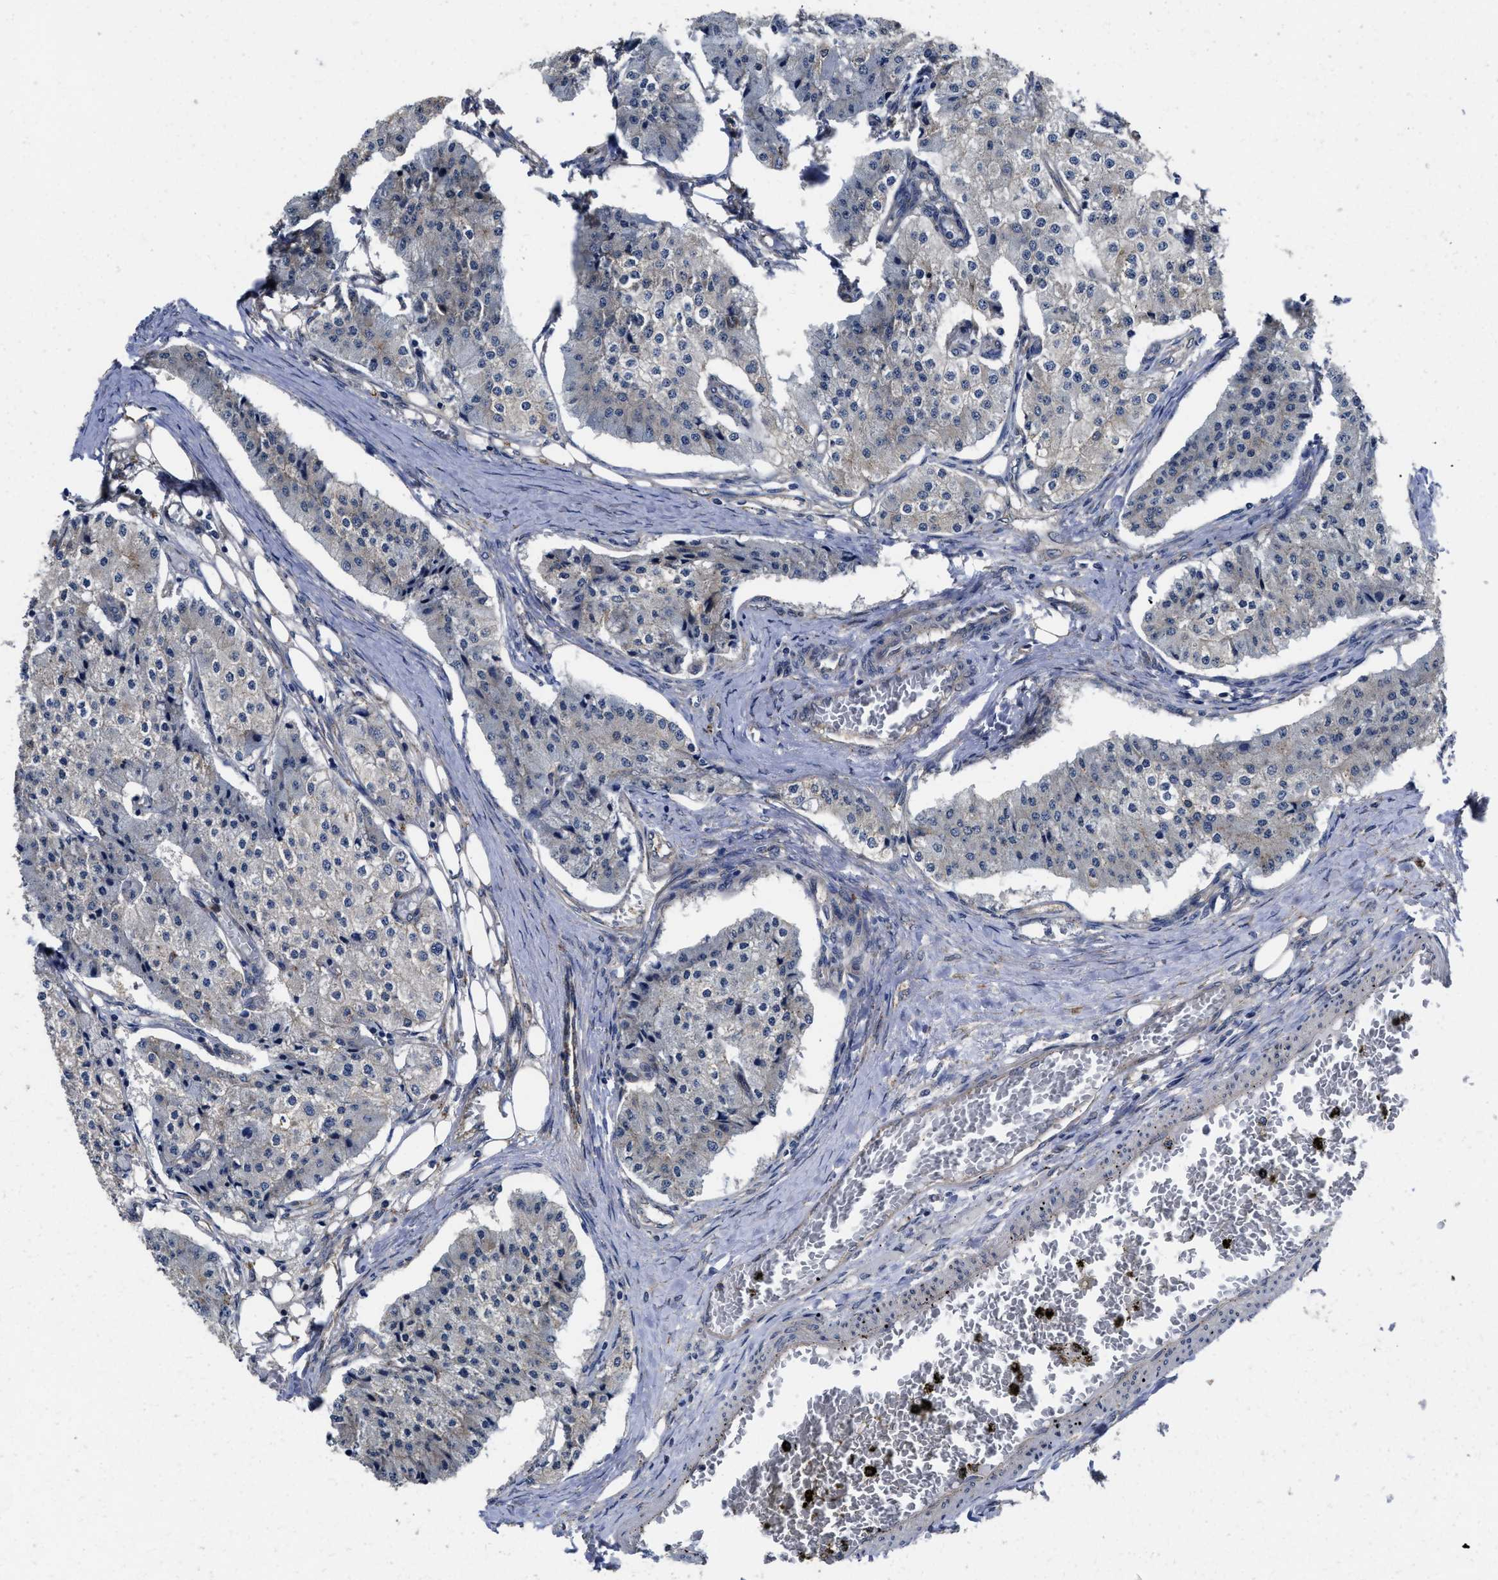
{"staining": {"intensity": "negative", "quantity": "none", "location": "none"}, "tissue": "carcinoid", "cell_type": "Tumor cells", "image_type": "cancer", "snomed": [{"axis": "morphology", "description": "Carcinoid, malignant, NOS"}, {"axis": "topography", "description": "Colon"}], "caption": "Photomicrograph shows no significant protein expression in tumor cells of malignant carcinoid.", "gene": "PKD2", "patient": {"sex": "female", "age": 52}}